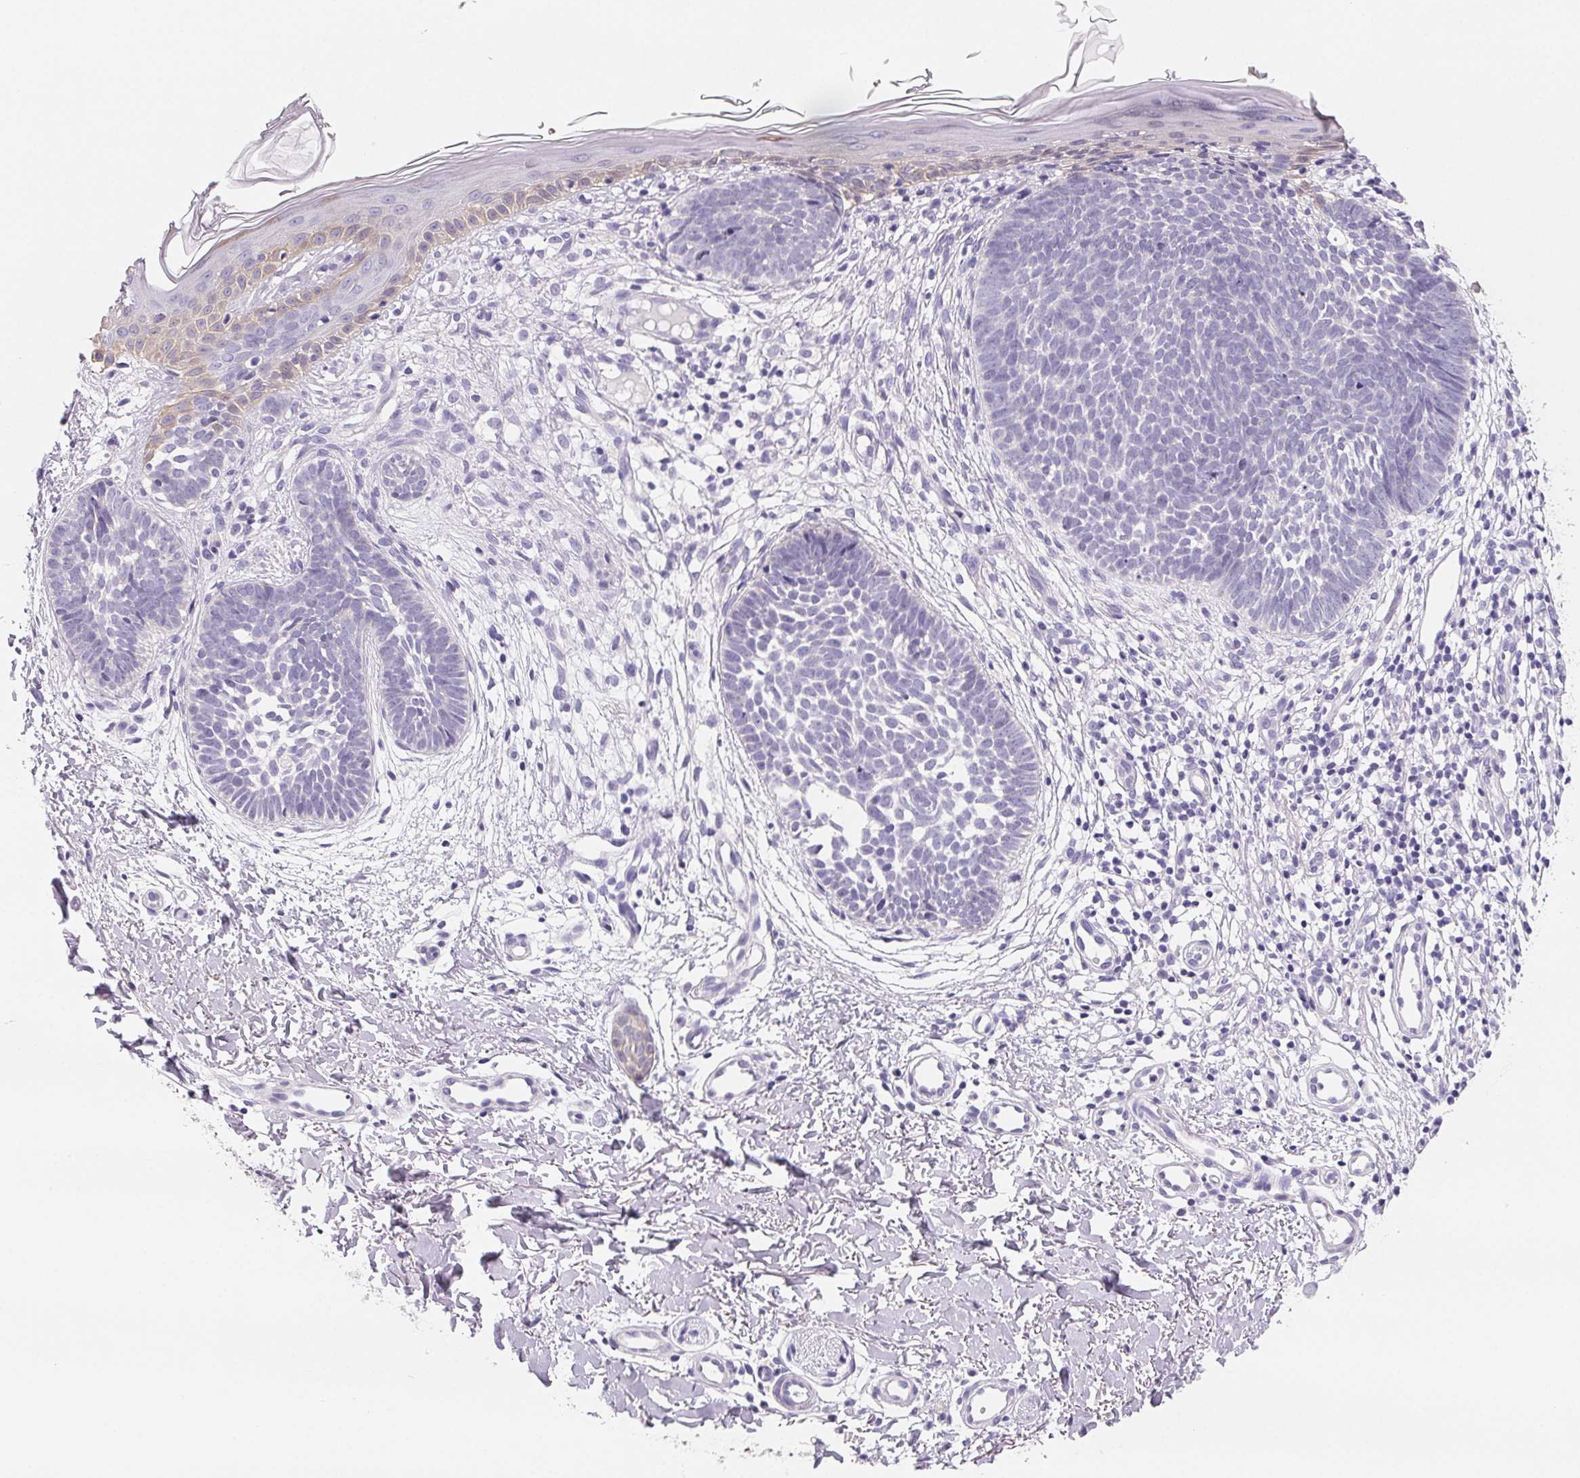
{"staining": {"intensity": "negative", "quantity": "none", "location": "none"}, "tissue": "skin cancer", "cell_type": "Tumor cells", "image_type": "cancer", "snomed": [{"axis": "morphology", "description": "Basal cell carcinoma"}, {"axis": "topography", "description": "Skin"}], "caption": "The image shows no staining of tumor cells in skin basal cell carcinoma.", "gene": "FDX1", "patient": {"sex": "female", "age": 51}}